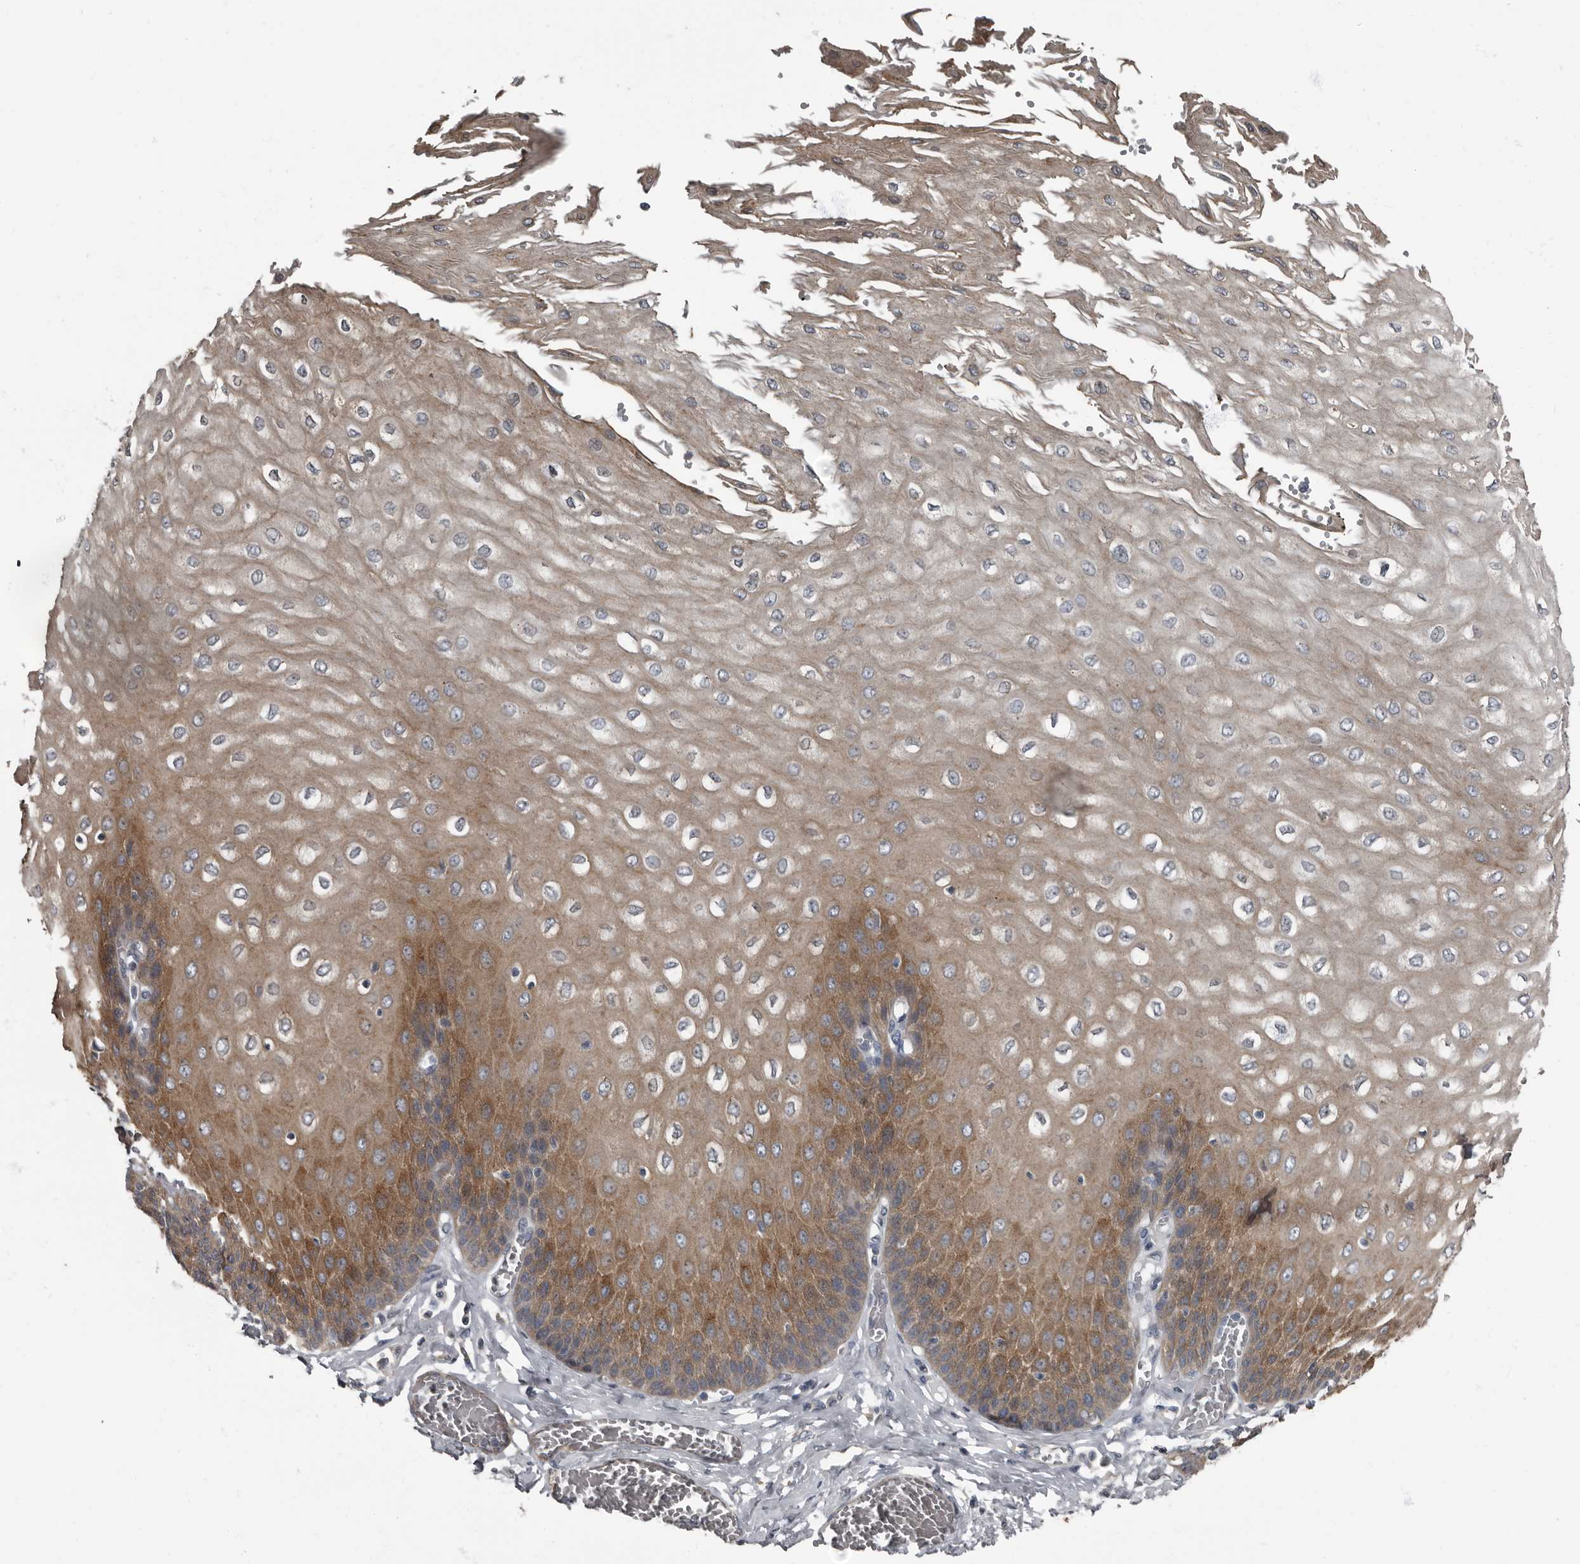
{"staining": {"intensity": "moderate", "quantity": ">75%", "location": "cytoplasmic/membranous"}, "tissue": "esophagus", "cell_type": "Squamous epithelial cells", "image_type": "normal", "snomed": [{"axis": "morphology", "description": "Normal tissue, NOS"}, {"axis": "topography", "description": "Esophagus"}], "caption": "Approximately >75% of squamous epithelial cells in unremarkable human esophagus exhibit moderate cytoplasmic/membranous protein positivity as visualized by brown immunohistochemical staining.", "gene": "TPD52L1", "patient": {"sex": "male", "age": 60}}